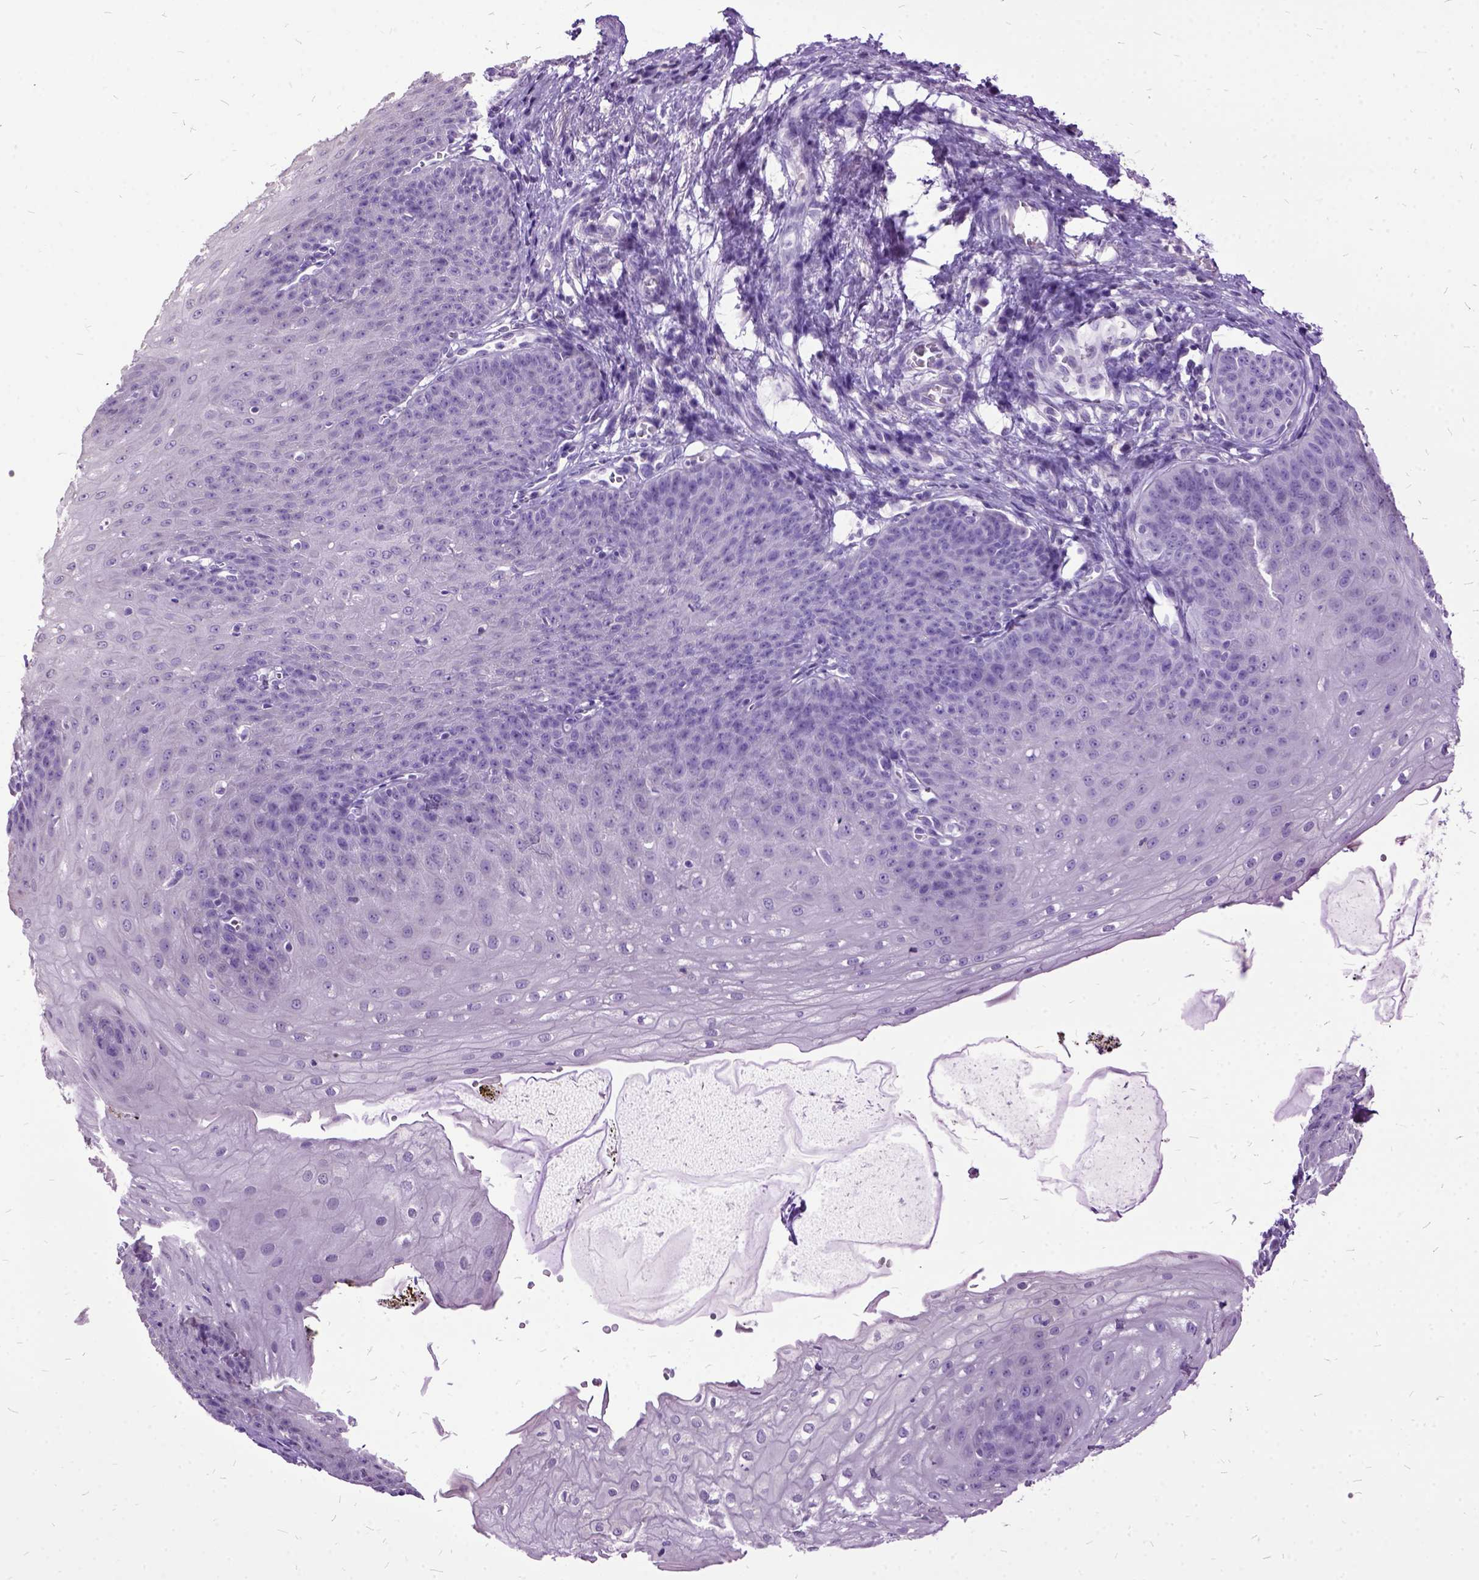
{"staining": {"intensity": "negative", "quantity": "none", "location": "none"}, "tissue": "esophagus", "cell_type": "Squamous epithelial cells", "image_type": "normal", "snomed": [{"axis": "morphology", "description": "Normal tissue, NOS"}, {"axis": "topography", "description": "Esophagus"}], "caption": "Protein analysis of unremarkable esophagus reveals no significant staining in squamous epithelial cells. The staining was performed using DAB to visualize the protein expression in brown, while the nuclei were stained in blue with hematoxylin (Magnification: 20x).", "gene": "MME", "patient": {"sex": "male", "age": 71}}